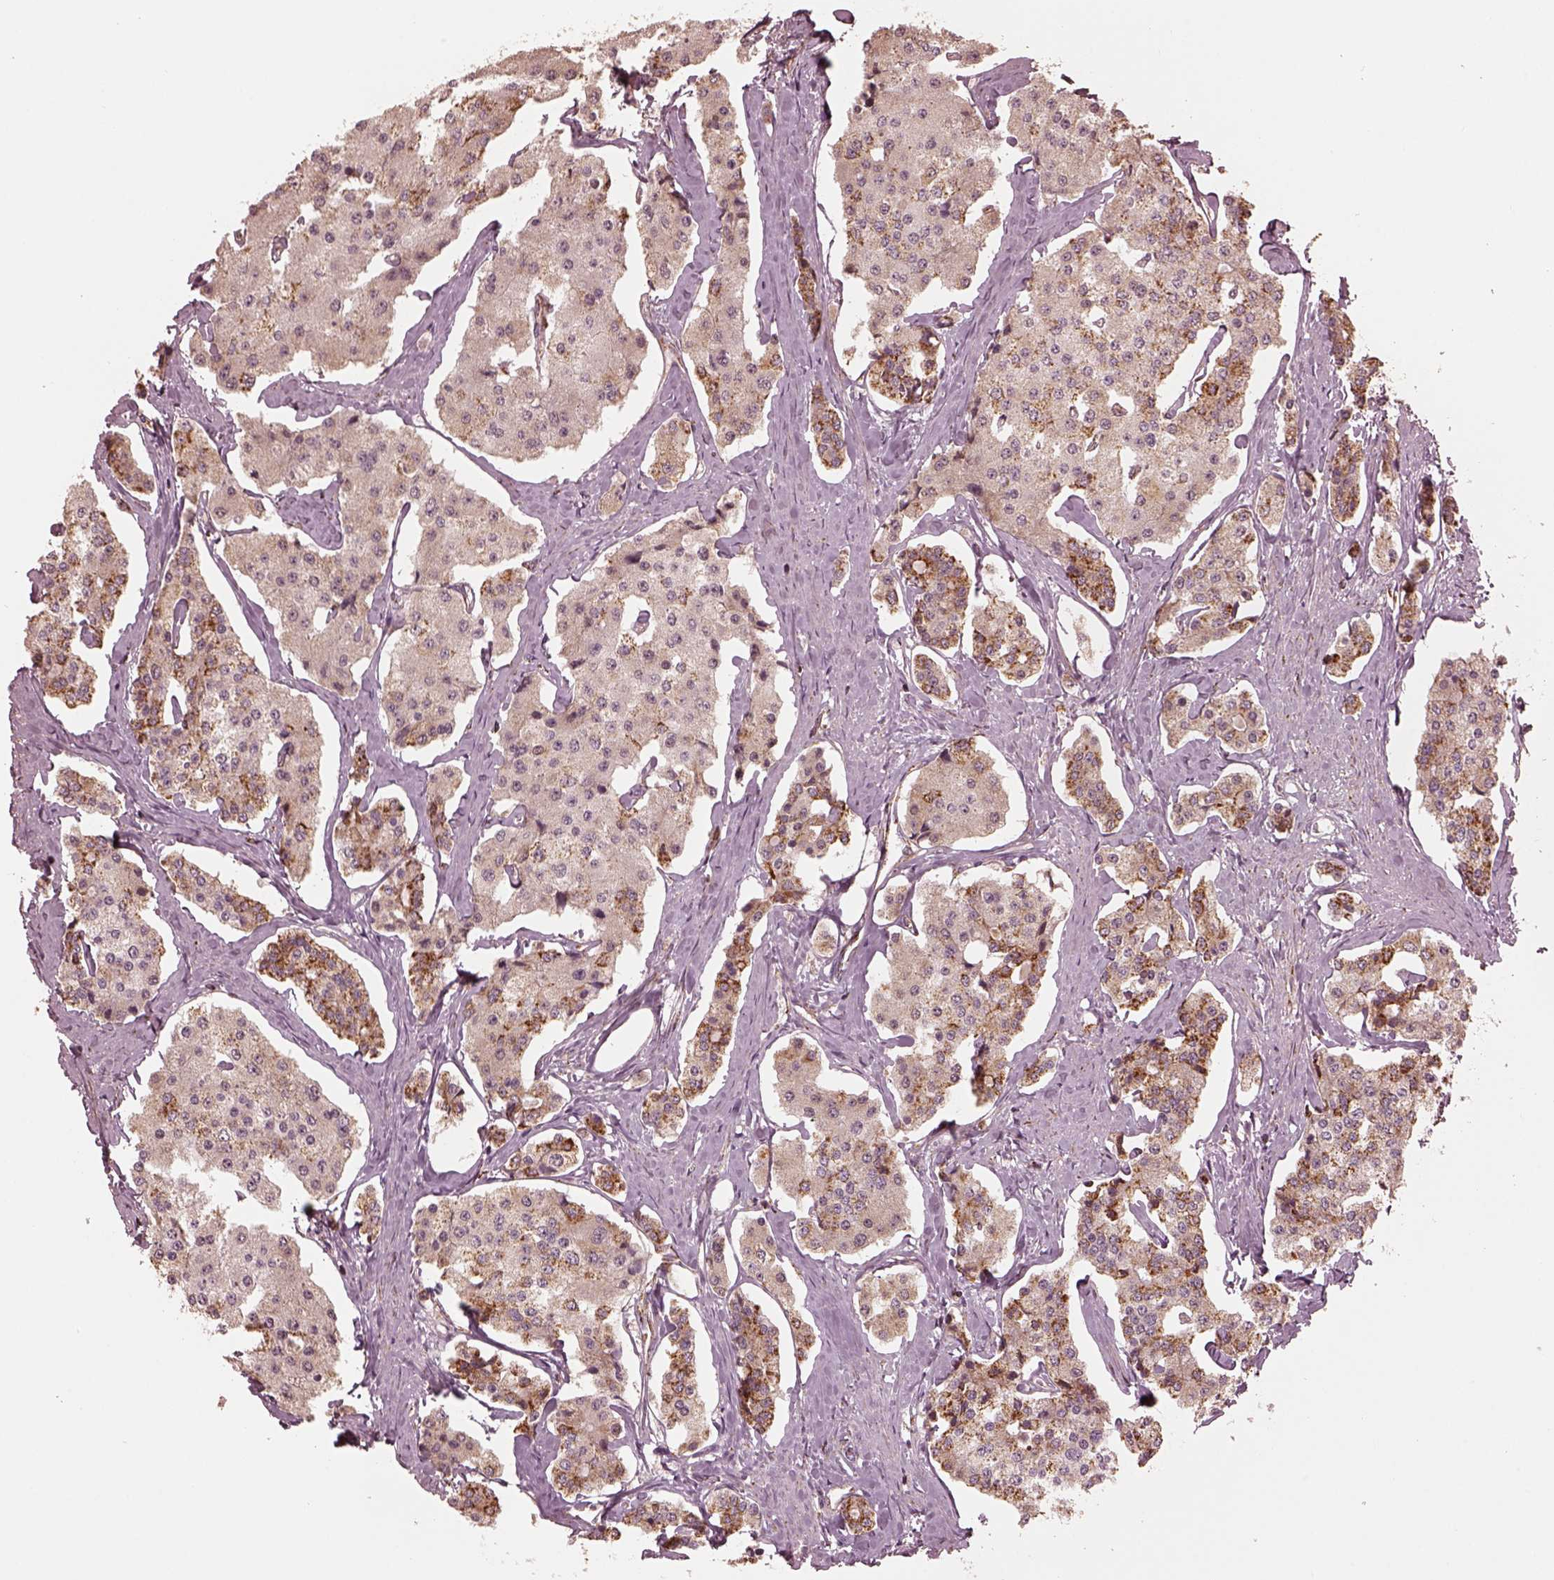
{"staining": {"intensity": "strong", "quantity": "<25%", "location": "cytoplasmic/membranous"}, "tissue": "carcinoid", "cell_type": "Tumor cells", "image_type": "cancer", "snomed": [{"axis": "morphology", "description": "Carcinoid, malignant, NOS"}, {"axis": "topography", "description": "Small intestine"}], "caption": "Brown immunohistochemical staining in malignant carcinoid displays strong cytoplasmic/membranous positivity in approximately <25% of tumor cells.", "gene": "NDUFB10", "patient": {"sex": "female", "age": 65}}